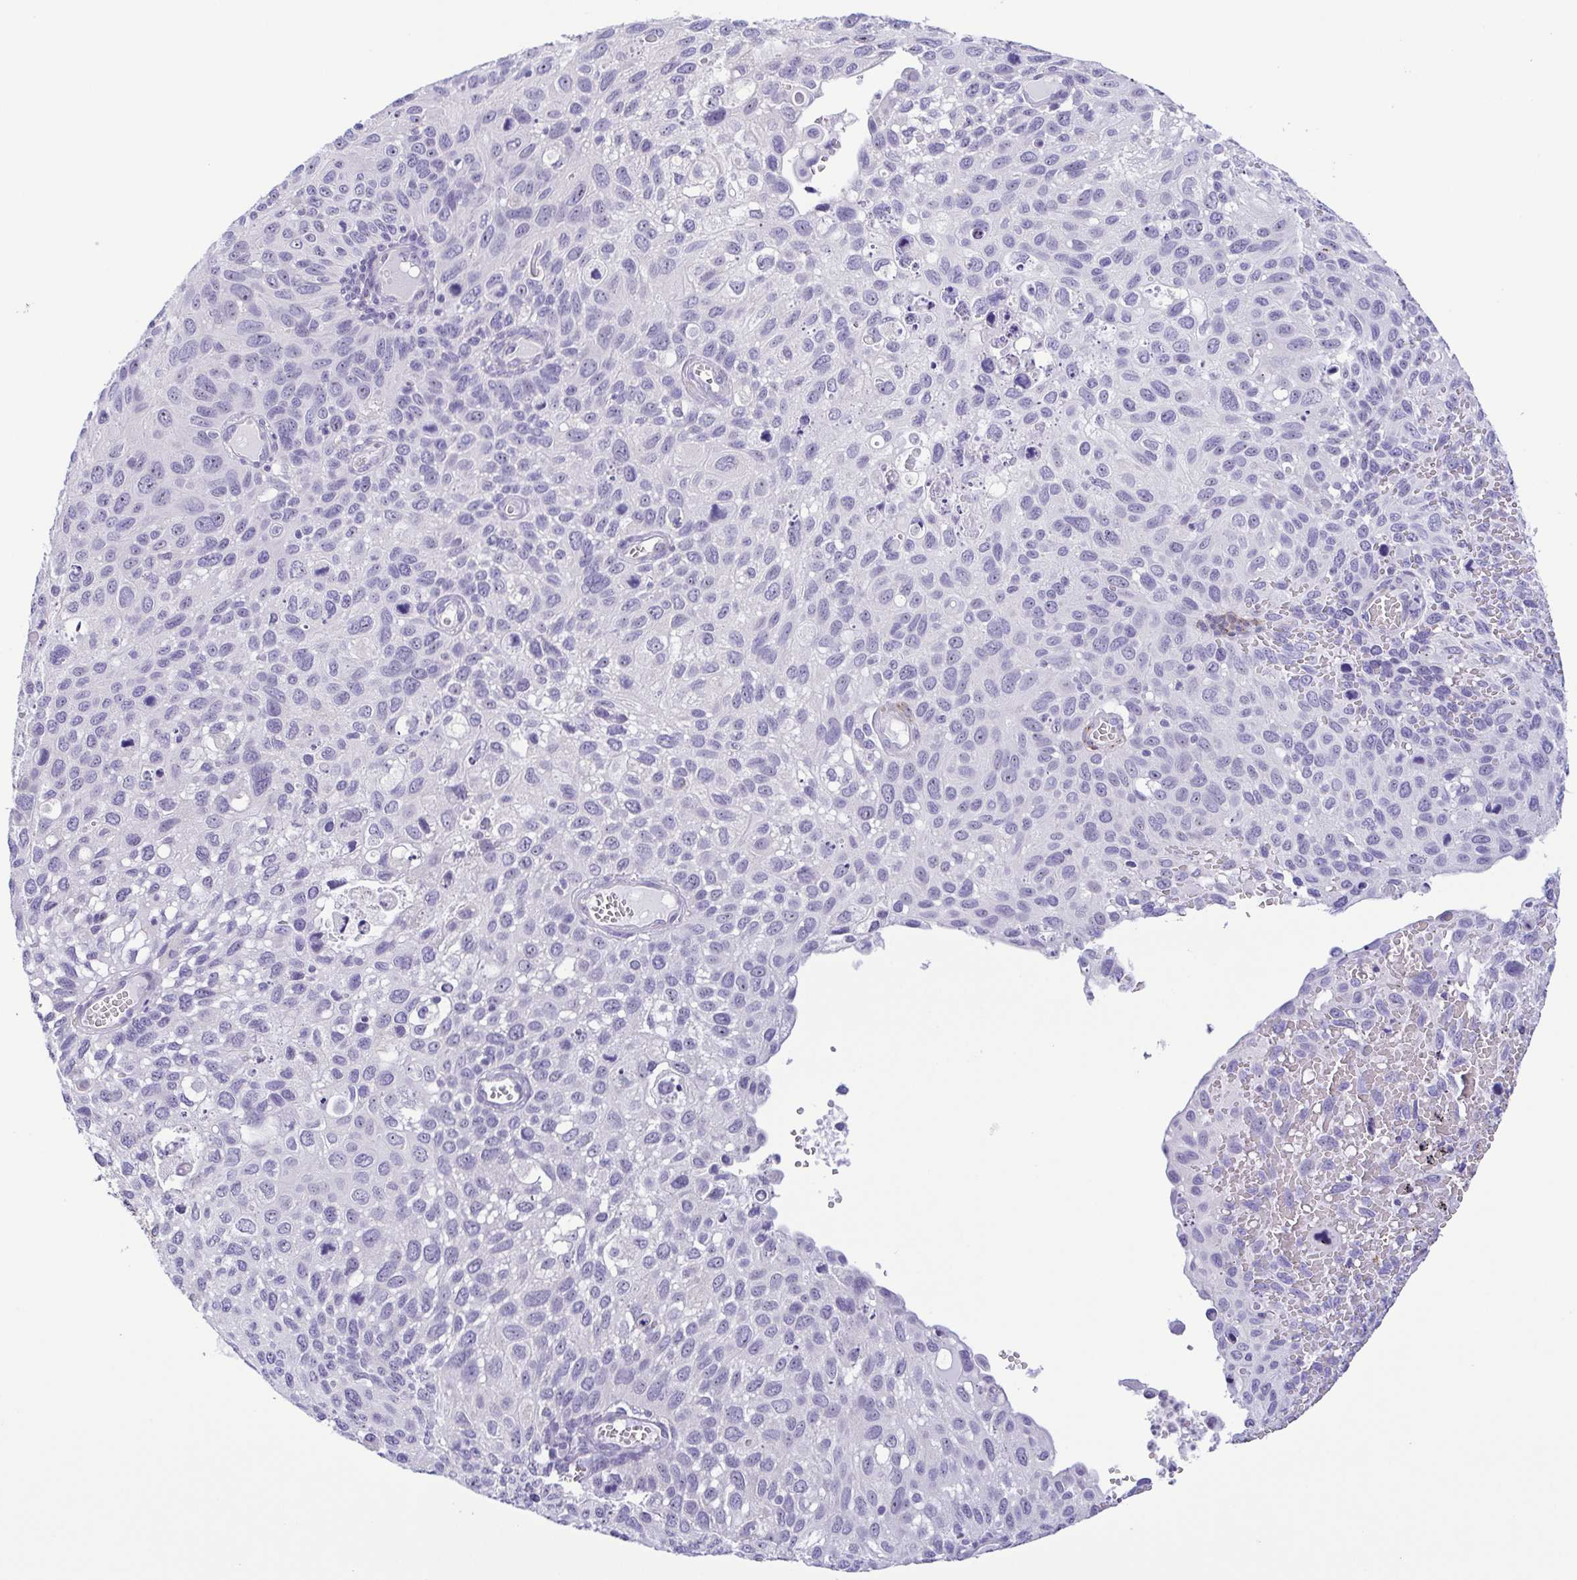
{"staining": {"intensity": "negative", "quantity": "none", "location": "none"}, "tissue": "cervical cancer", "cell_type": "Tumor cells", "image_type": "cancer", "snomed": [{"axis": "morphology", "description": "Squamous cell carcinoma, NOS"}, {"axis": "topography", "description": "Cervix"}], "caption": "A high-resolution histopathology image shows IHC staining of cervical squamous cell carcinoma, which exhibits no significant positivity in tumor cells. The staining was performed using DAB (3,3'-diaminobenzidine) to visualize the protein expression in brown, while the nuclei were stained in blue with hematoxylin (Magnification: 20x).", "gene": "MYL7", "patient": {"sex": "female", "age": 70}}